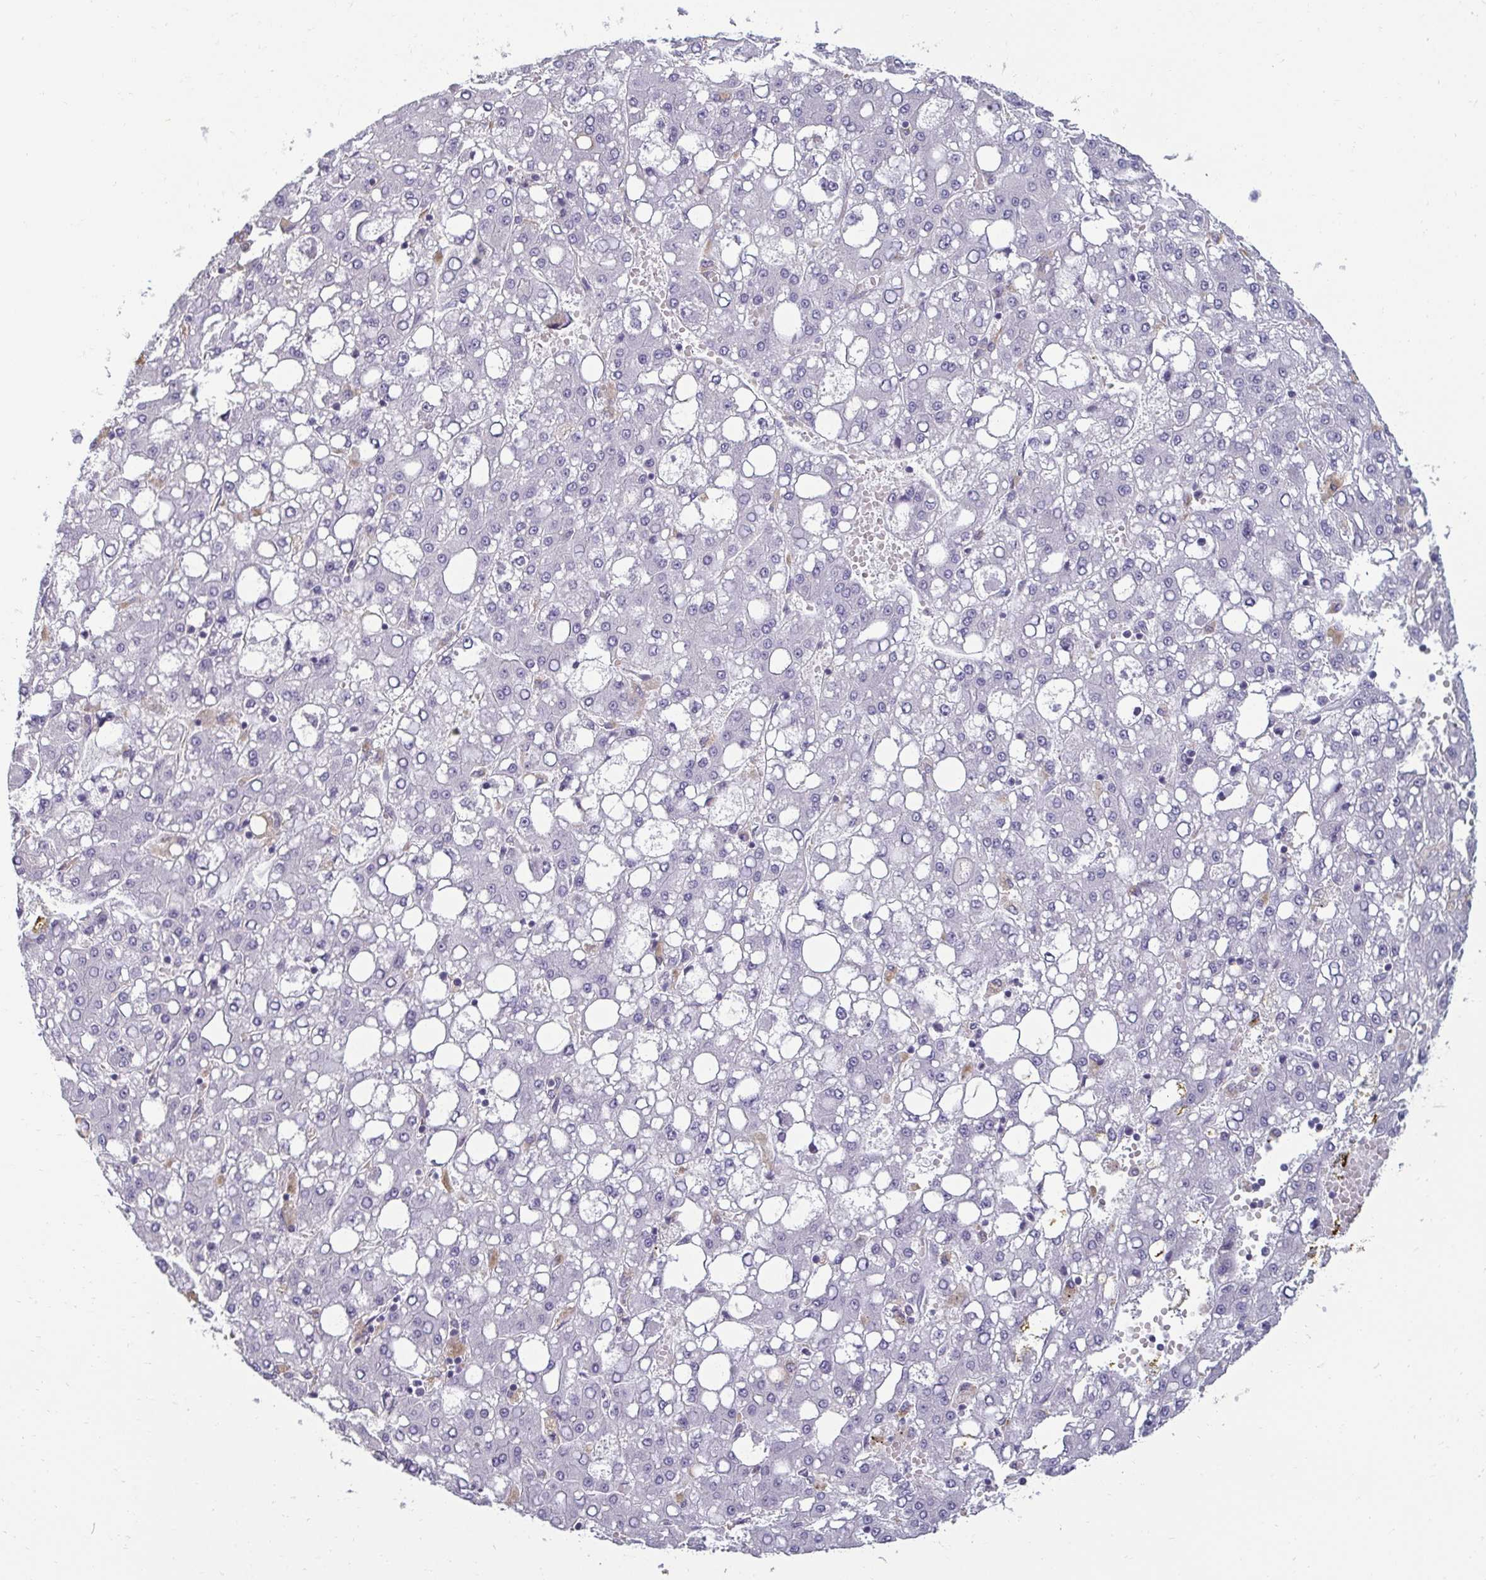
{"staining": {"intensity": "negative", "quantity": "none", "location": "none"}, "tissue": "liver cancer", "cell_type": "Tumor cells", "image_type": "cancer", "snomed": [{"axis": "morphology", "description": "Carcinoma, Hepatocellular, NOS"}, {"axis": "topography", "description": "Liver"}], "caption": "Immunohistochemical staining of human hepatocellular carcinoma (liver) displays no significant positivity in tumor cells. Brightfield microscopy of immunohistochemistry stained with DAB (3,3'-diaminobenzidine) (brown) and hematoxylin (blue), captured at high magnification.", "gene": "PDE2A", "patient": {"sex": "male", "age": 65}}